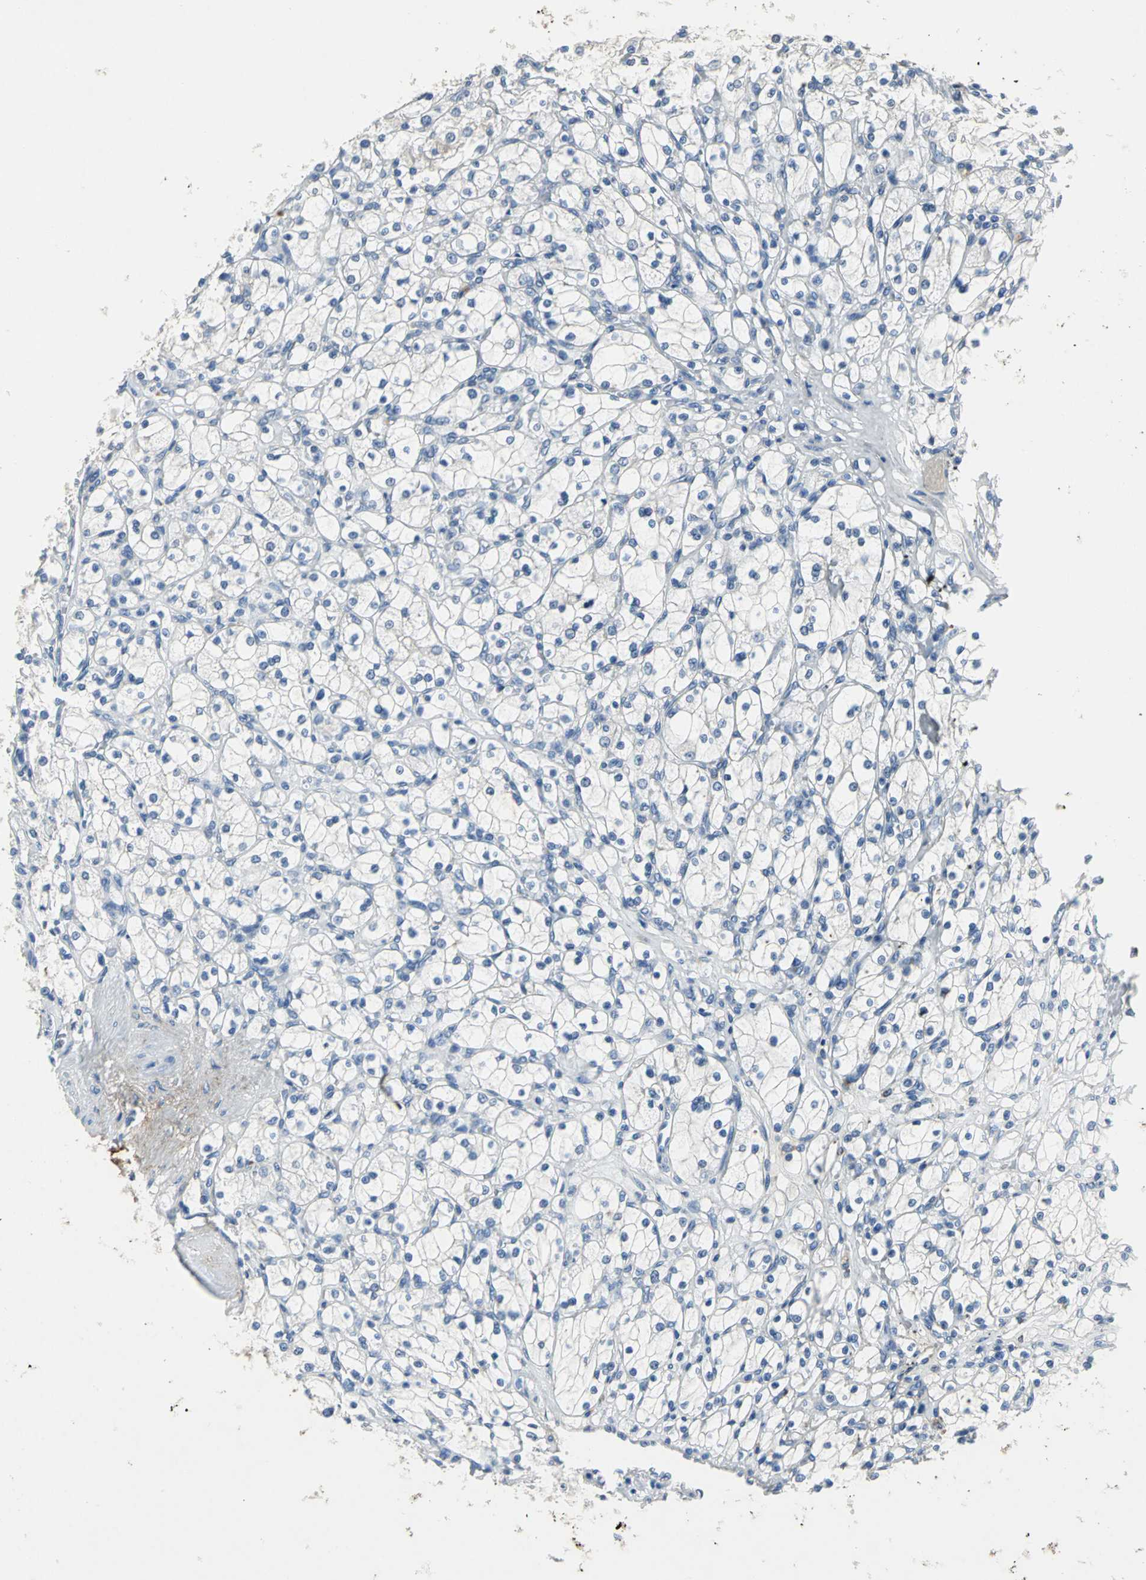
{"staining": {"intensity": "negative", "quantity": "none", "location": "none"}, "tissue": "renal cancer", "cell_type": "Tumor cells", "image_type": "cancer", "snomed": [{"axis": "morphology", "description": "Adenocarcinoma, NOS"}, {"axis": "topography", "description": "Kidney"}], "caption": "Micrograph shows no significant protein expression in tumor cells of renal cancer (adenocarcinoma). (IHC, brightfield microscopy, high magnification).", "gene": "EFNB3", "patient": {"sex": "female", "age": 83}}